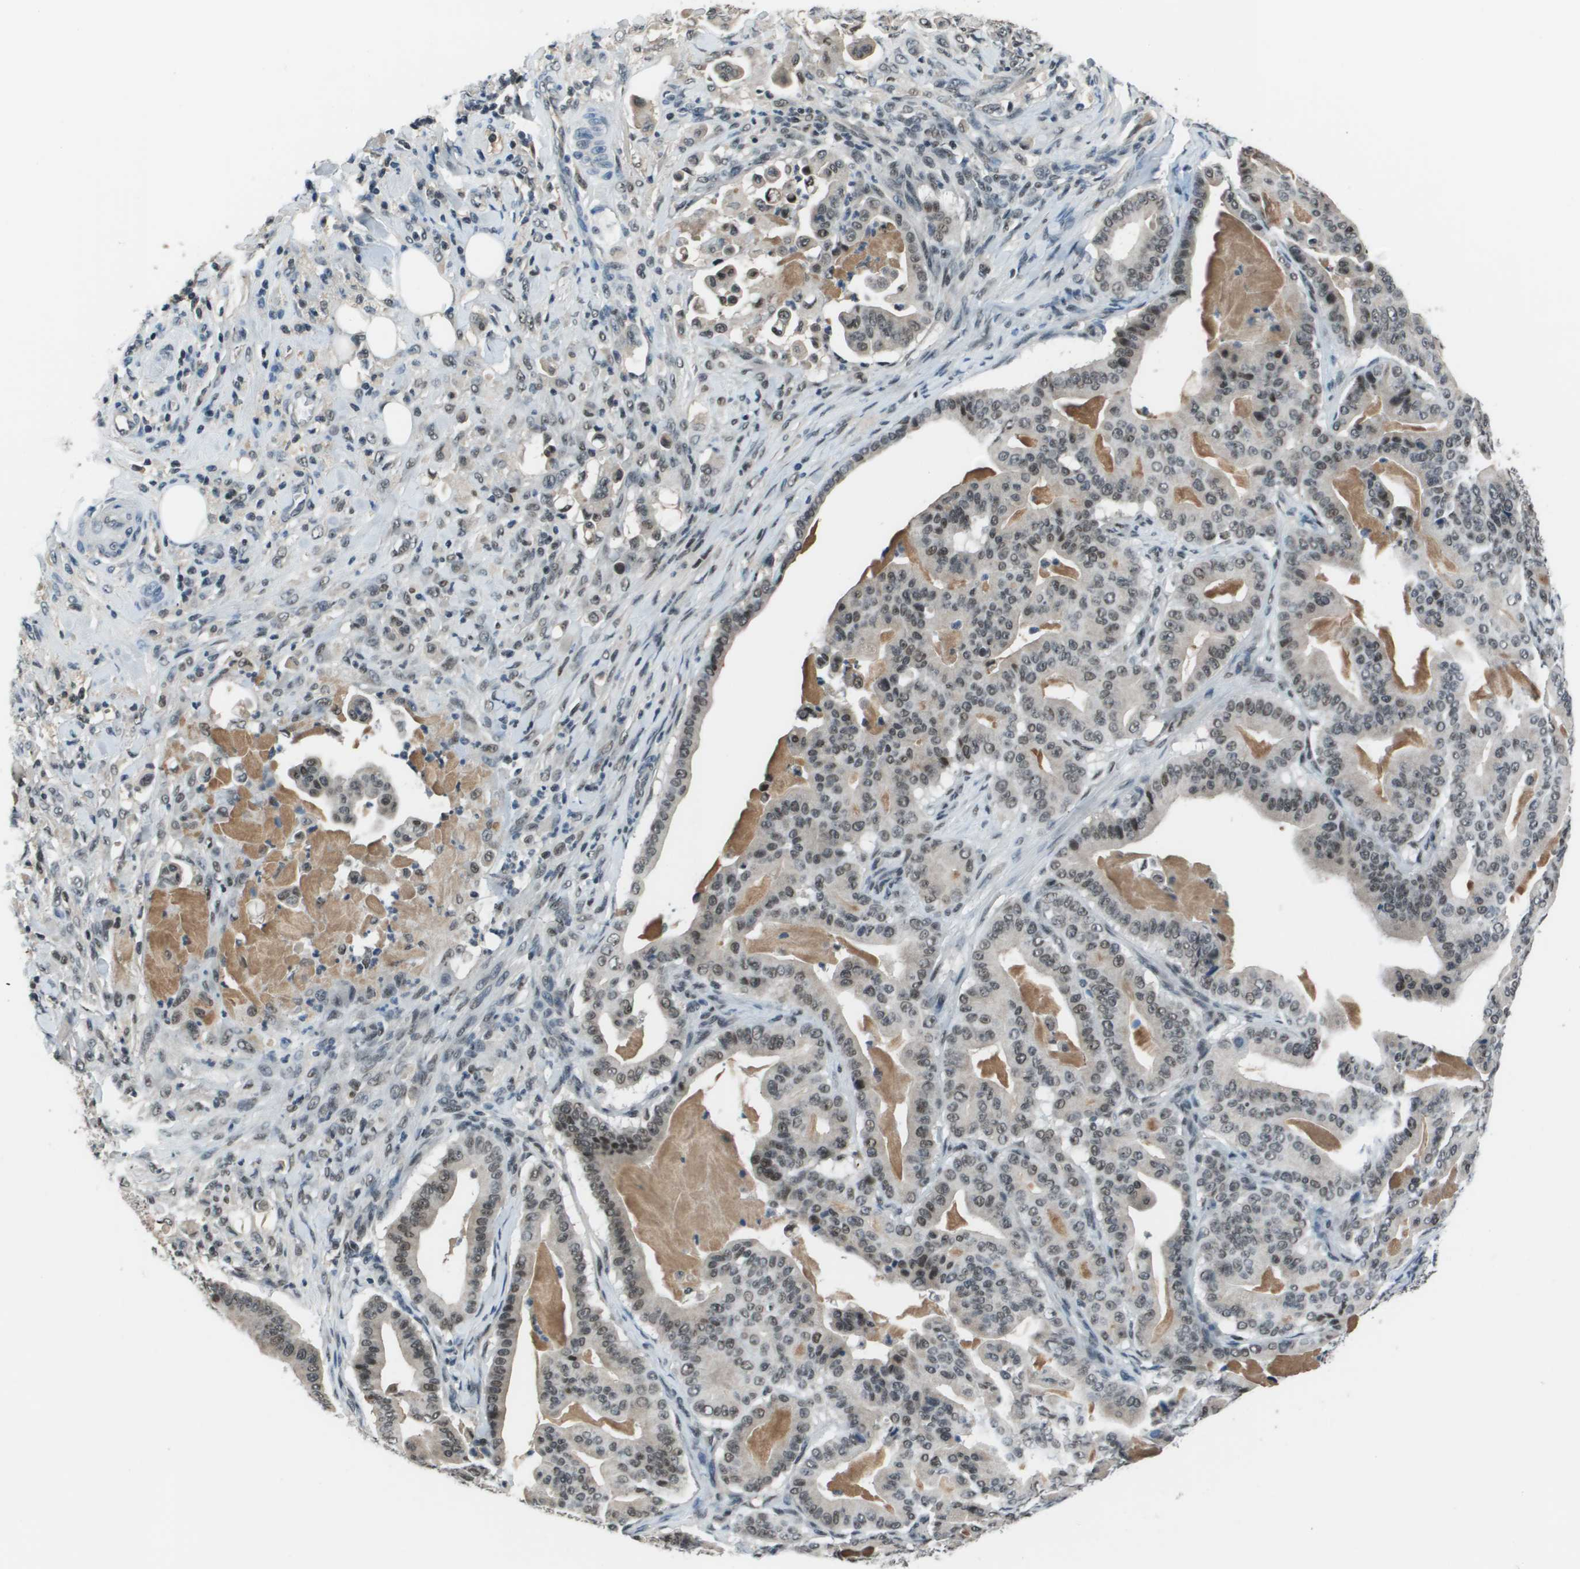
{"staining": {"intensity": "moderate", "quantity": "25%-75%", "location": "nuclear"}, "tissue": "pancreatic cancer", "cell_type": "Tumor cells", "image_type": "cancer", "snomed": [{"axis": "morphology", "description": "Adenocarcinoma, NOS"}, {"axis": "topography", "description": "Pancreas"}], "caption": "Immunohistochemistry (IHC) photomicrograph of pancreatic adenocarcinoma stained for a protein (brown), which shows medium levels of moderate nuclear staining in approximately 25%-75% of tumor cells.", "gene": "THRAP3", "patient": {"sex": "male", "age": 63}}